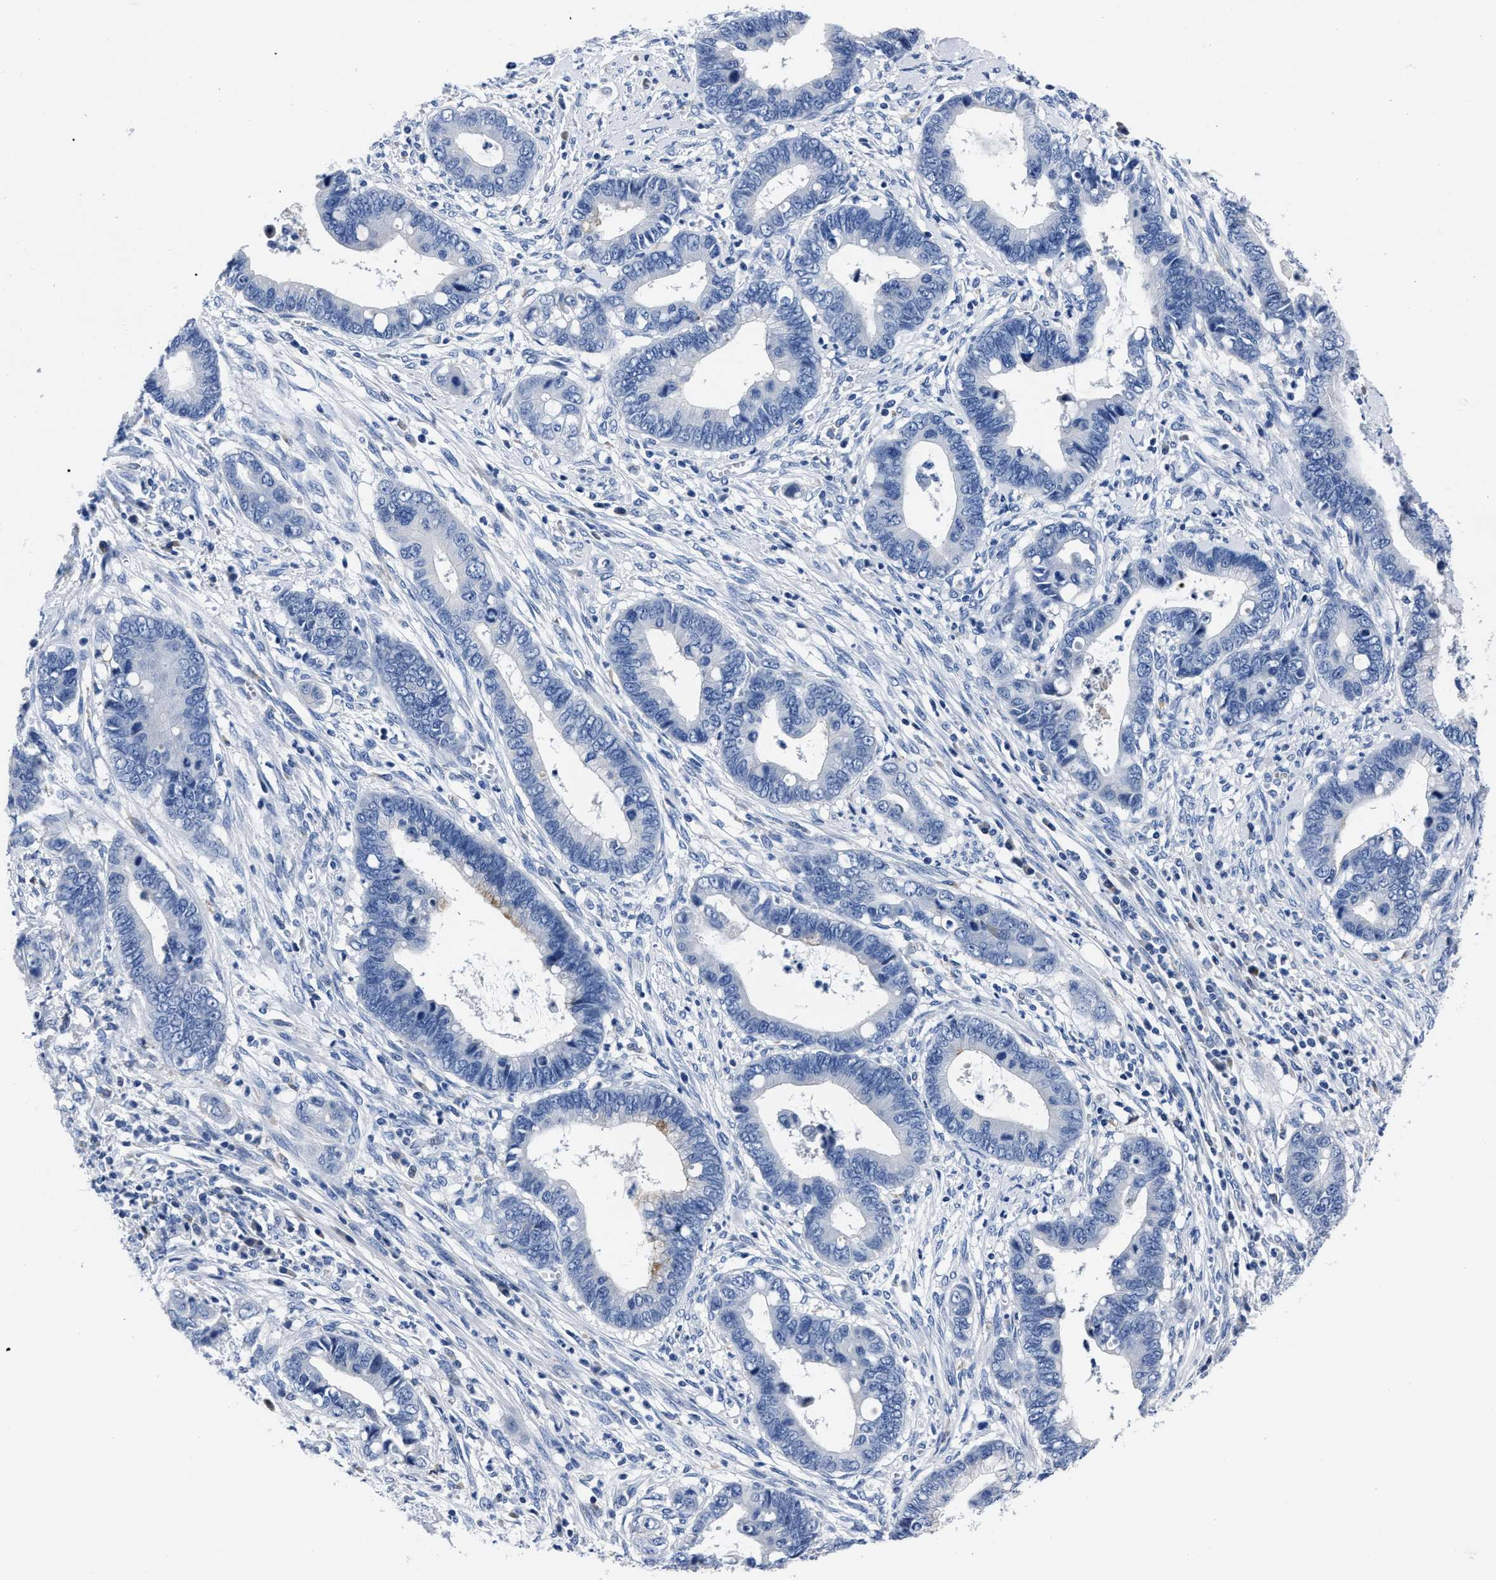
{"staining": {"intensity": "moderate", "quantity": "<25%", "location": "cytoplasmic/membranous"}, "tissue": "cervical cancer", "cell_type": "Tumor cells", "image_type": "cancer", "snomed": [{"axis": "morphology", "description": "Adenocarcinoma, NOS"}, {"axis": "topography", "description": "Cervix"}], "caption": "Human cervical cancer stained with a protein marker reveals moderate staining in tumor cells.", "gene": "MOV10L1", "patient": {"sex": "female", "age": 44}}